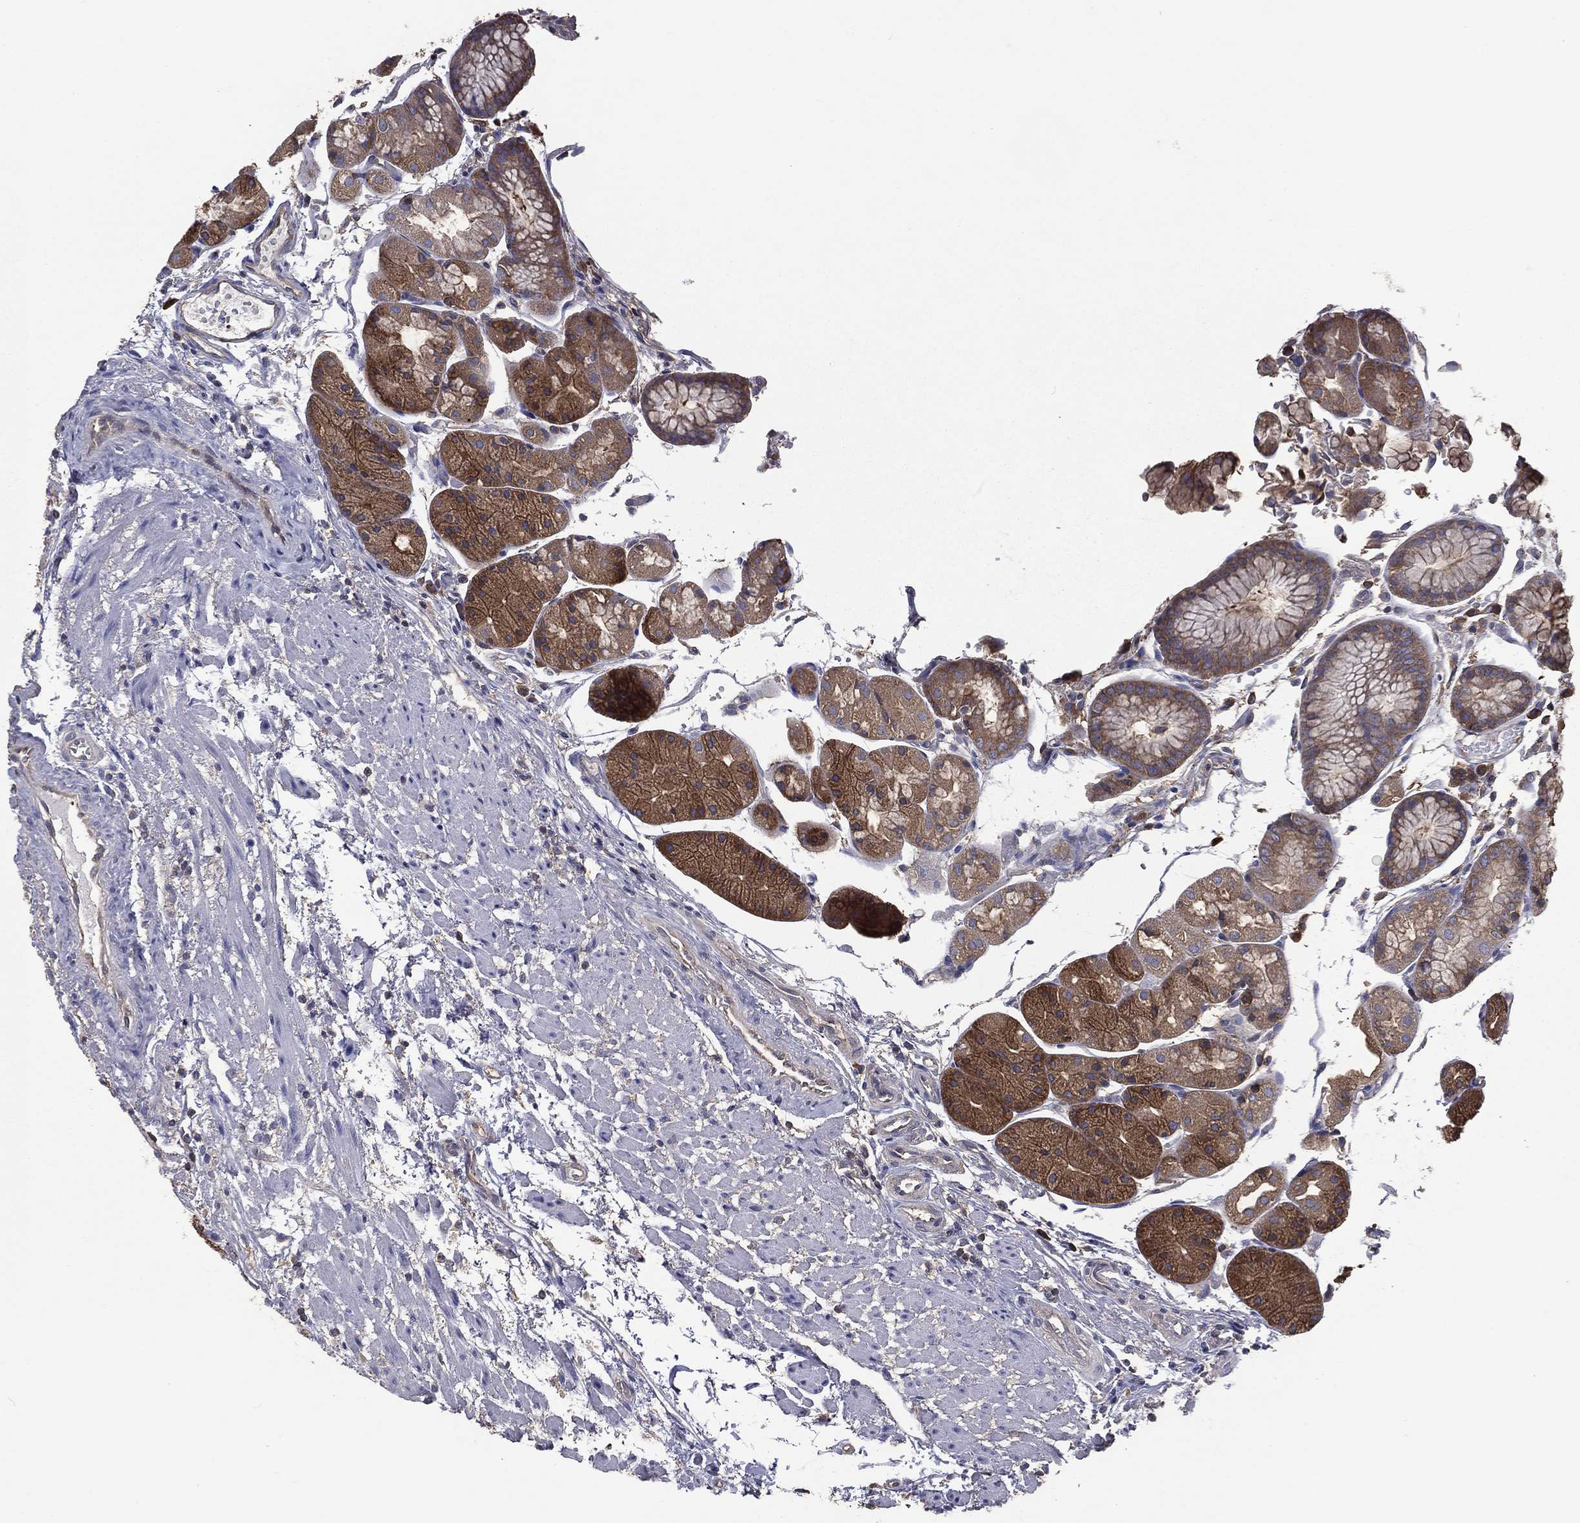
{"staining": {"intensity": "strong", "quantity": "<25%", "location": "cytoplasmic/membranous"}, "tissue": "stomach", "cell_type": "Glandular cells", "image_type": "normal", "snomed": [{"axis": "morphology", "description": "Normal tissue, NOS"}, {"axis": "topography", "description": "Stomach, upper"}], "caption": "High-power microscopy captured an immunohistochemistry (IHC) photomicrograph of benign stomach, revealing strong cytoplasmic/membranous positivity in approximately <25% of glandular cells.", "gene": "SARS1", "patient": {"sex": "male", "age": 72}}